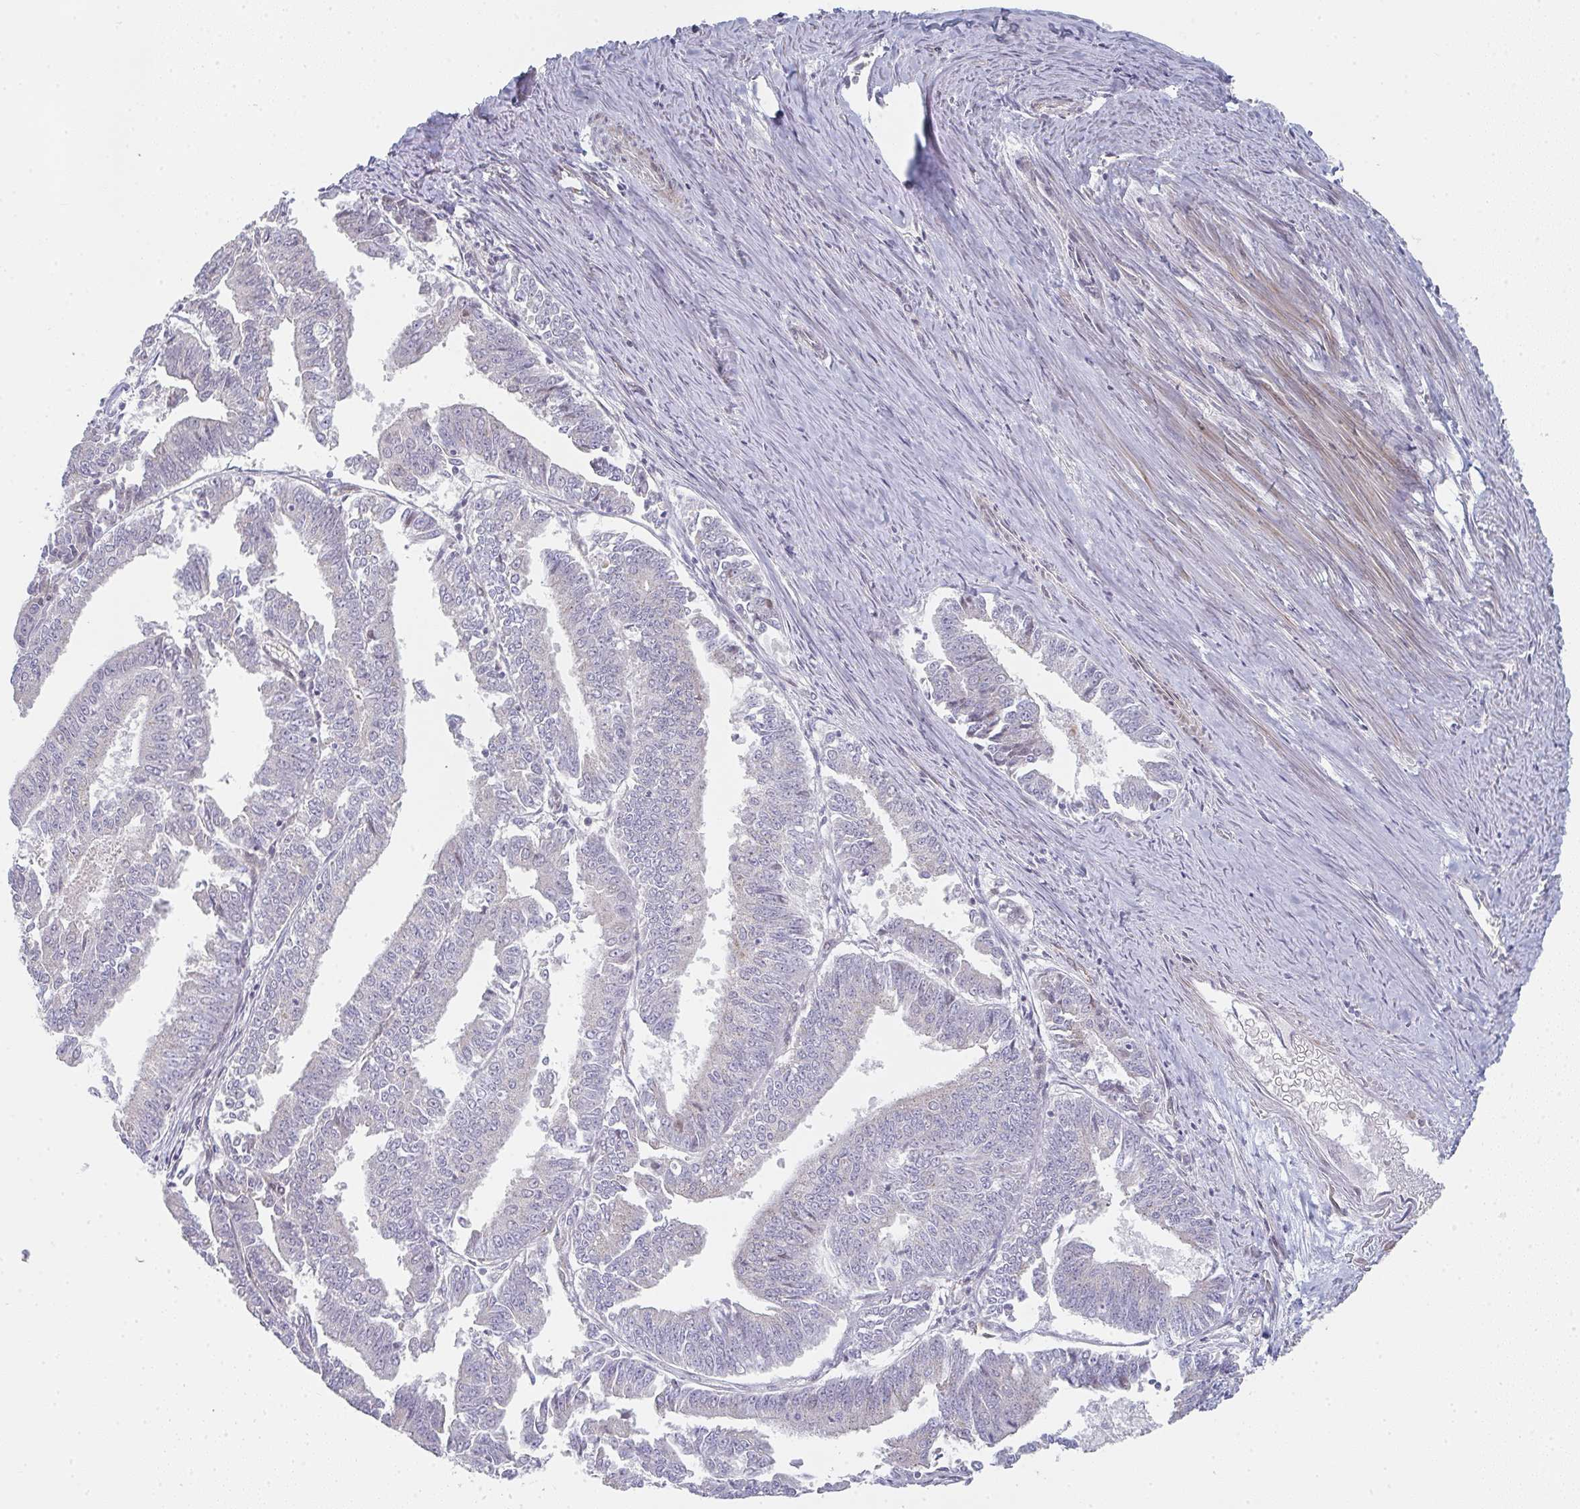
{"staining": {"intensity": "moderate", "quantity": "25%-75%", "location": "cytoplasmic/membranous"}, "tissue": "endometrial cancer", "cell_type": "Tumor cells", "image_type": "cancer", "snomed": [{"axis": "morphology", "description": "Adenocarcinoma, NOS"}, {"axis": "topography", "description": "Endometrium"}], "caption": "Tumor cells demonstrate medium levels of moderate cytoplasmic/membranous expression in approximately 25%-75% of cells in adenocarcinoma (endometrial).", "gene": "ZNF526", "patient": {"sex": "female", "age": 73}}